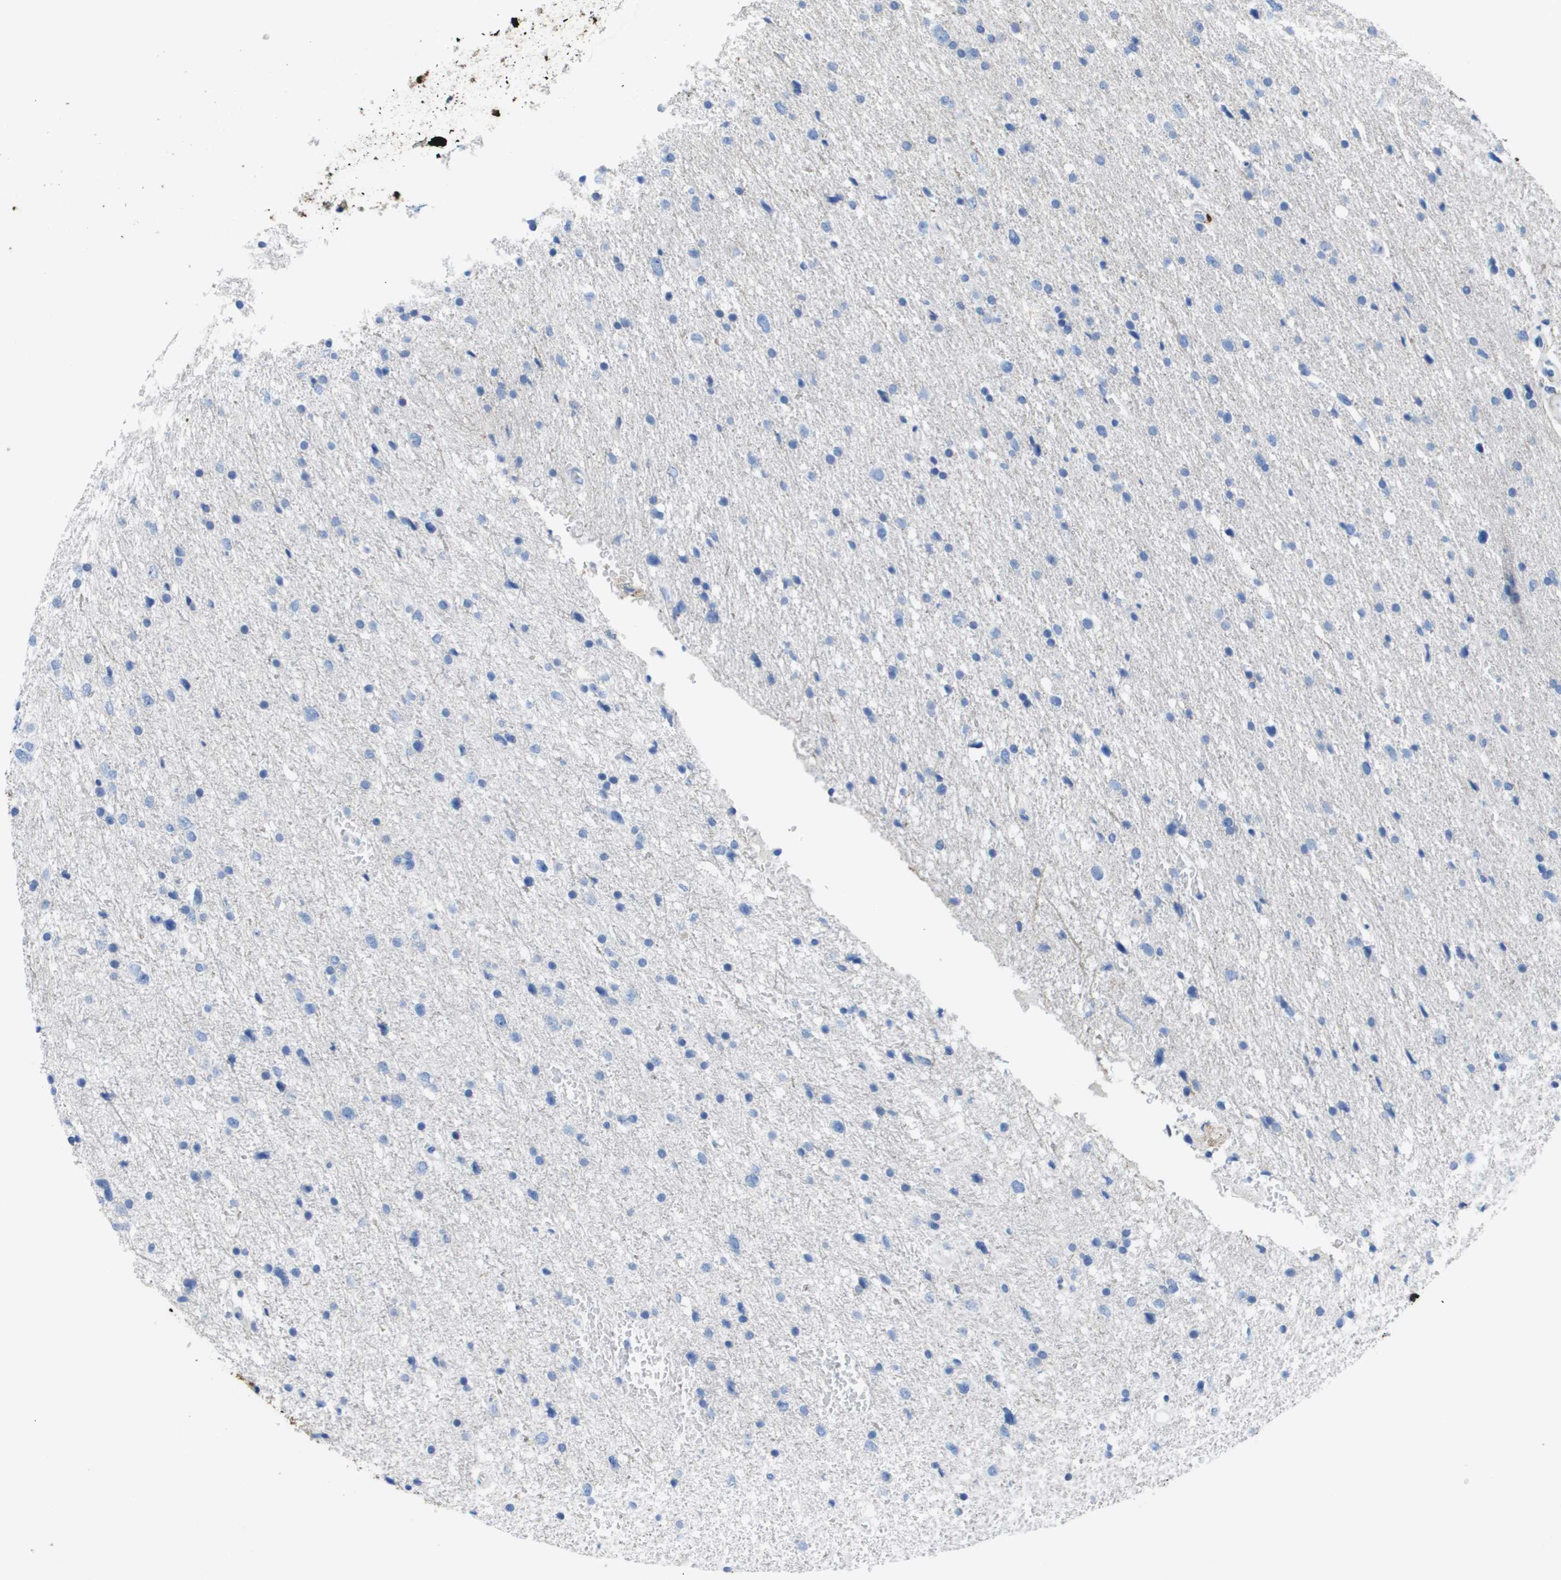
{"staining": {"intensity": "negative", "quantity": "none", "location": "none"}, "tissue": "glioma", "cell_type": "Tumor cells", "image_type": "cancer", "snomed": [{"axis": "morphology", "description": "Glioma, malignant, Low grade"}, {"axis": "topography", "description": "Brain"}], "caption": "Glioma stained for a protein using immunohistochemistry (IHC) demonstrates no expression tumor cells.", "gene": "MS4A1", "patient": {"sex": "female", "age": 37}}